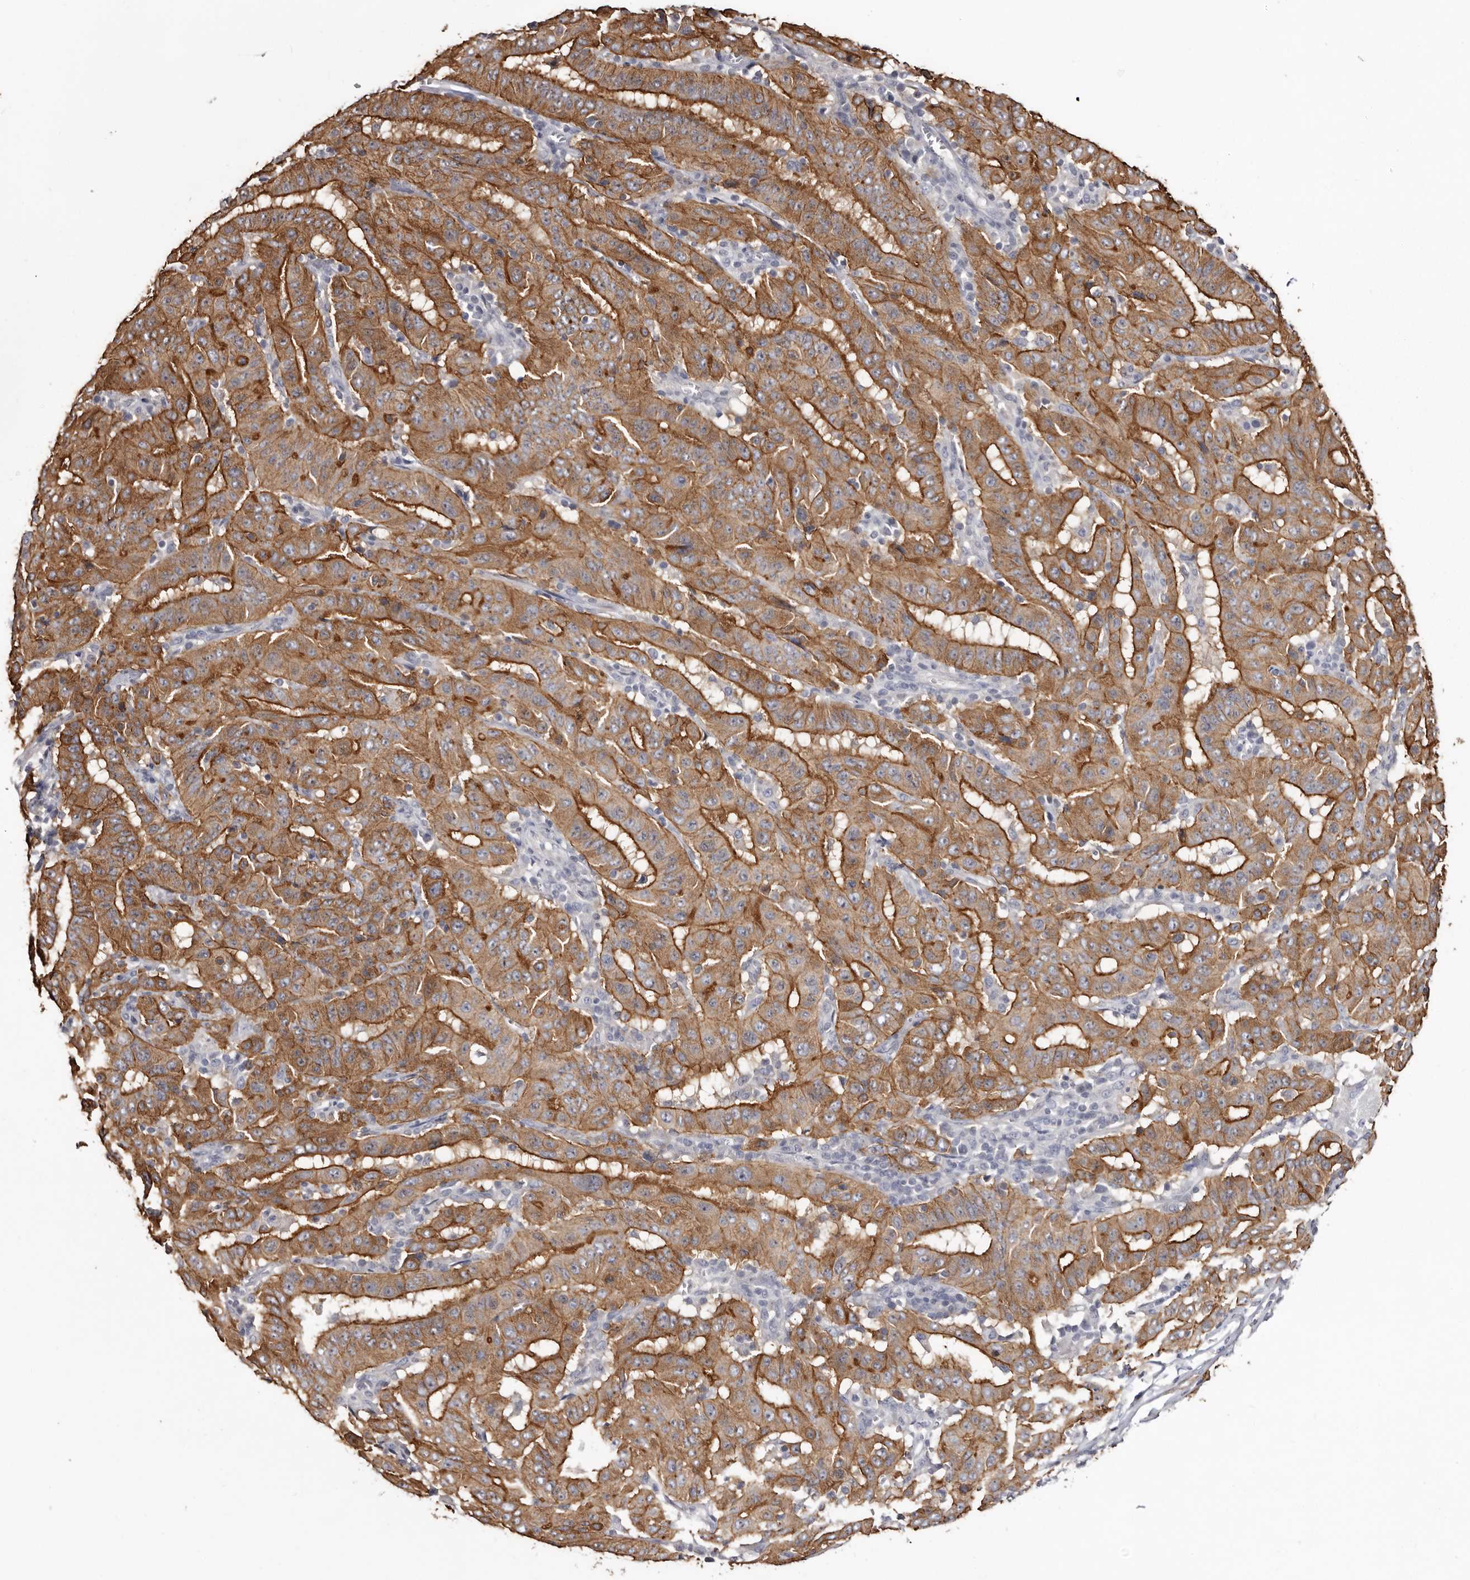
{"staining": {"intensity": "strong", "quantity": ">75%", "location": "cytoplasmic/membranous"}, "tissue": "pancreatic cancer", "cell_type": "Tumor cells", "image_type": "cancer", "snomed": [{"axis": "morphology", "description": "Adenocarcinoma, NOS"}, {"axis": "topography", "description": "Pancreas"}], "caption": "A histopathology image showing strong cytoplasmic/membranous expression in approximately >75% of tumor cells in adenocarcinoma (pancreatic), as visualized by brown immunohistochemical staining.", "gene": "LAD1", "patient": {"sex": "male", "age": 63}}